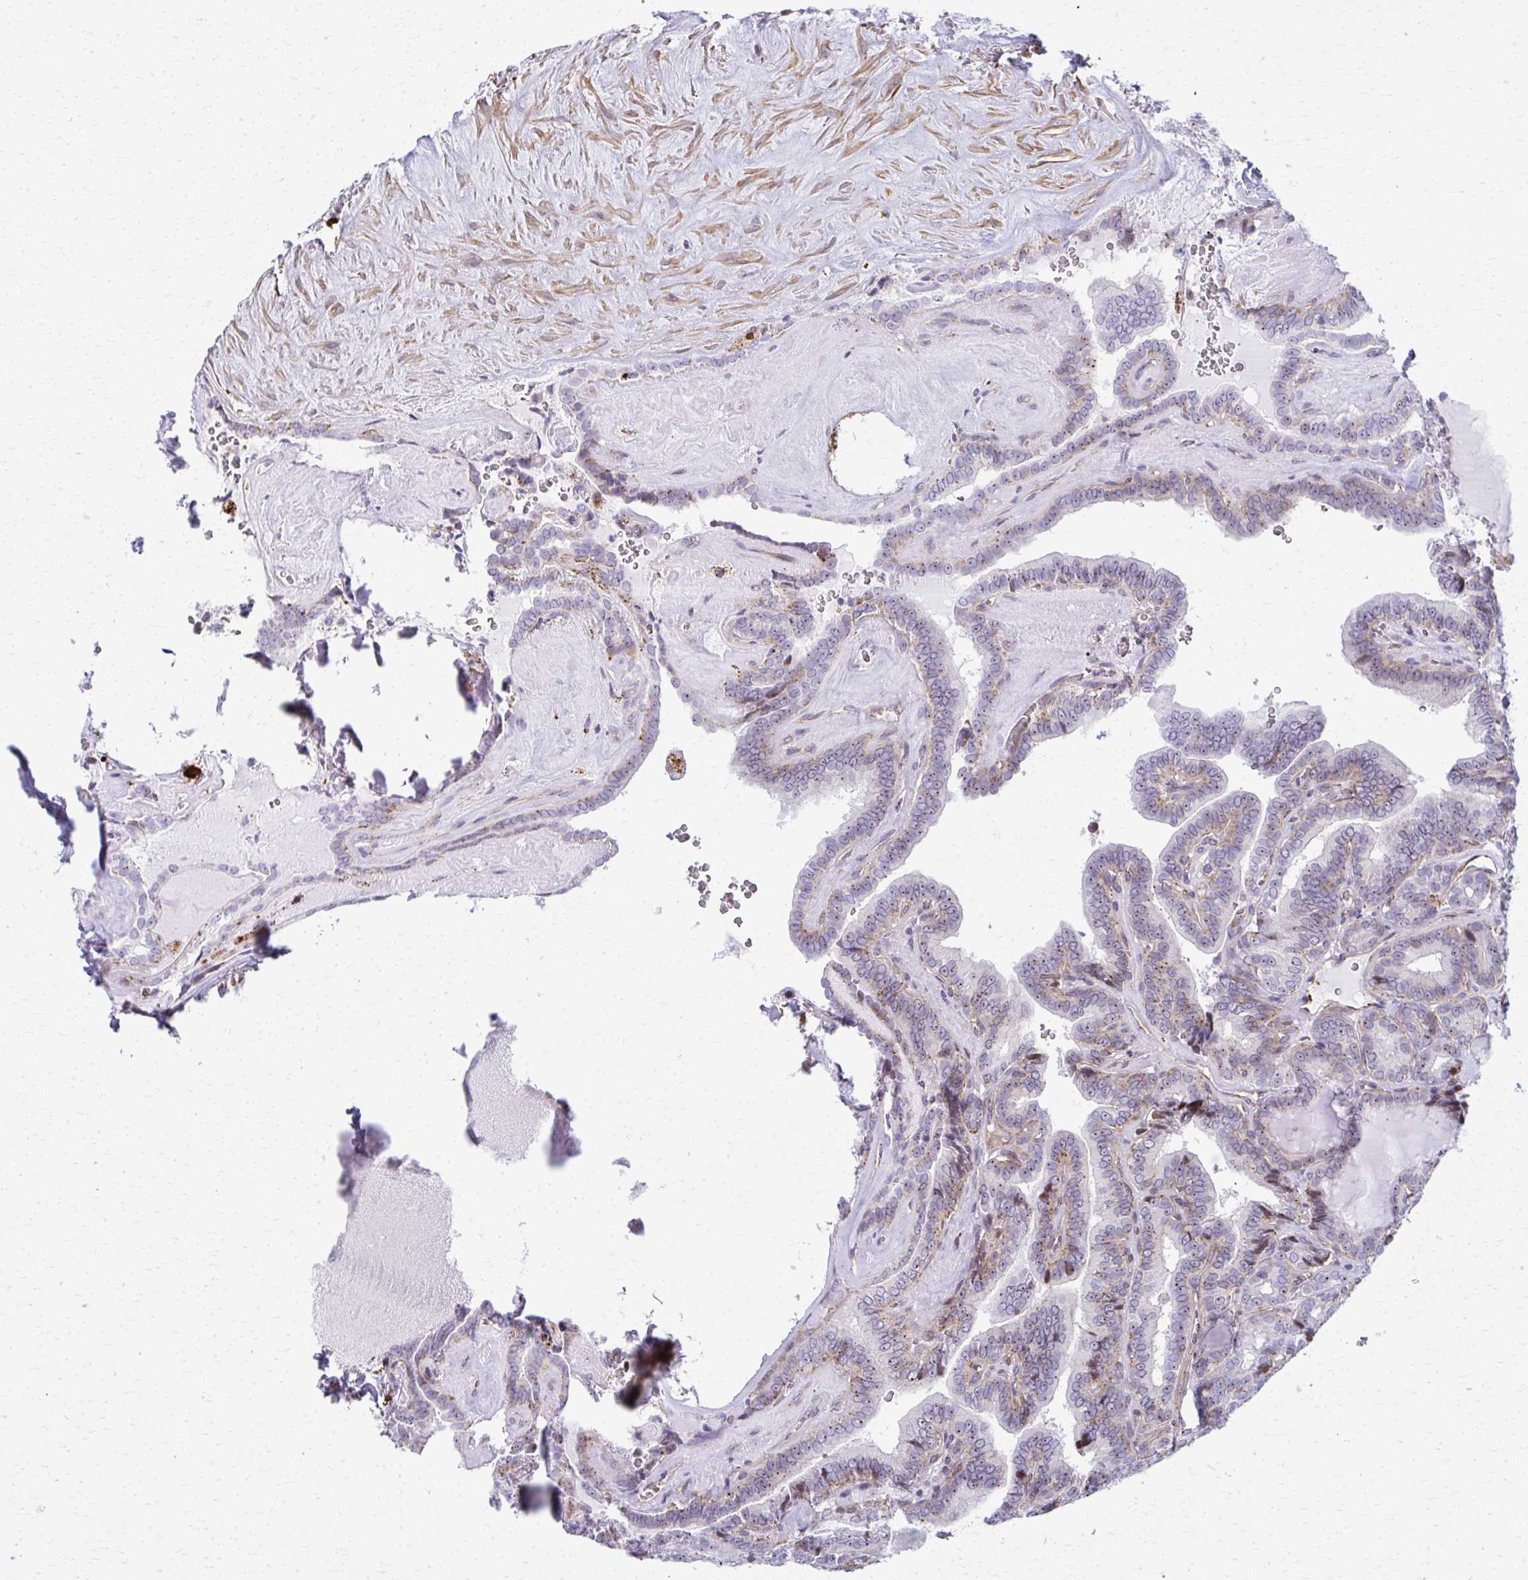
{"staining": {"intensity": "moderate", "quantity": "25%-75%", "location": "cytoplasmic/membranous,nuclear"}, "tissue": "thyroid cancer", "cell_type": "Tumor cells", "image_type": "cancer", "snomed": [{"axis": "morphology", "description": "Papillary adenocarcinoma, NOS"}, {"axis": "topography", "description": "Thyroid gland"}], "caption": "Tumor cells reveal medium levels of moderate cytoplasmic/membranous and nuclear expression in about 25%-75% of cells in thyroid papillary adenocarcinoma.", "gene": "LRRC4B", "patient": {"sex": "female", "age": 21}}